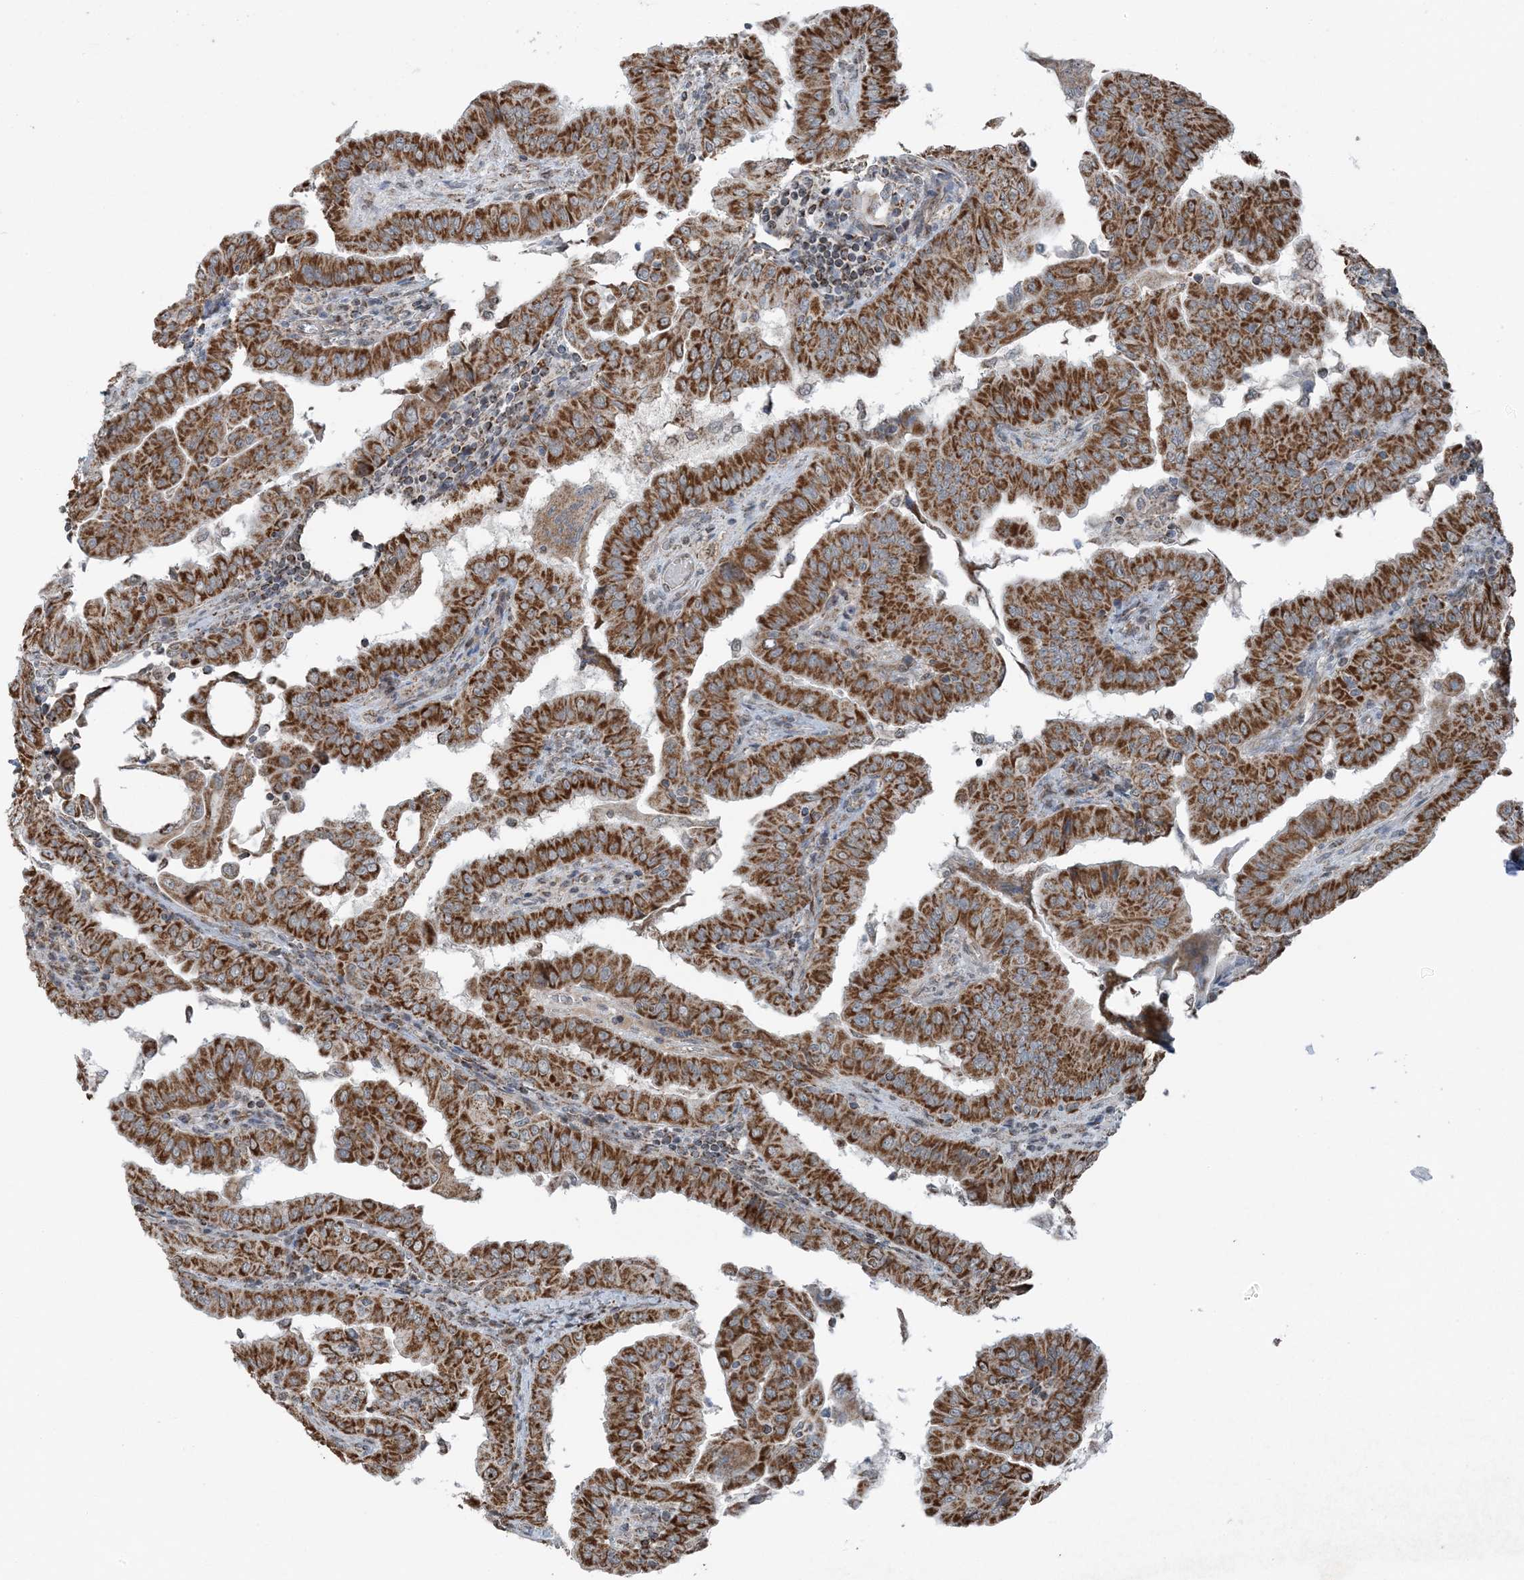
{"staining": {"intensity": "strong", "quantity": ">75%", "location": "cytoplasmic/membranous"}, "tissue": "thyroid cancer", "cell_type": "Tumor cells", "image_type": "cancer", "snomed": [{"axis": "morphology", "description": "Papillary adenocarcinoma, NOS"}, {"axis": "topography", "description": "Thyroid gland"}], "caption": "Protein analysis of papillary adenocarcinoma (thyroid) tissue demonstrates strong cytoplasmic/membranous expression in about >75% of tumor cells. (DAB IHC, brown staining for protein, blue staining for nuclei).", "gene": "PILRB", "patient": {"sex": "male", "age": 33}}